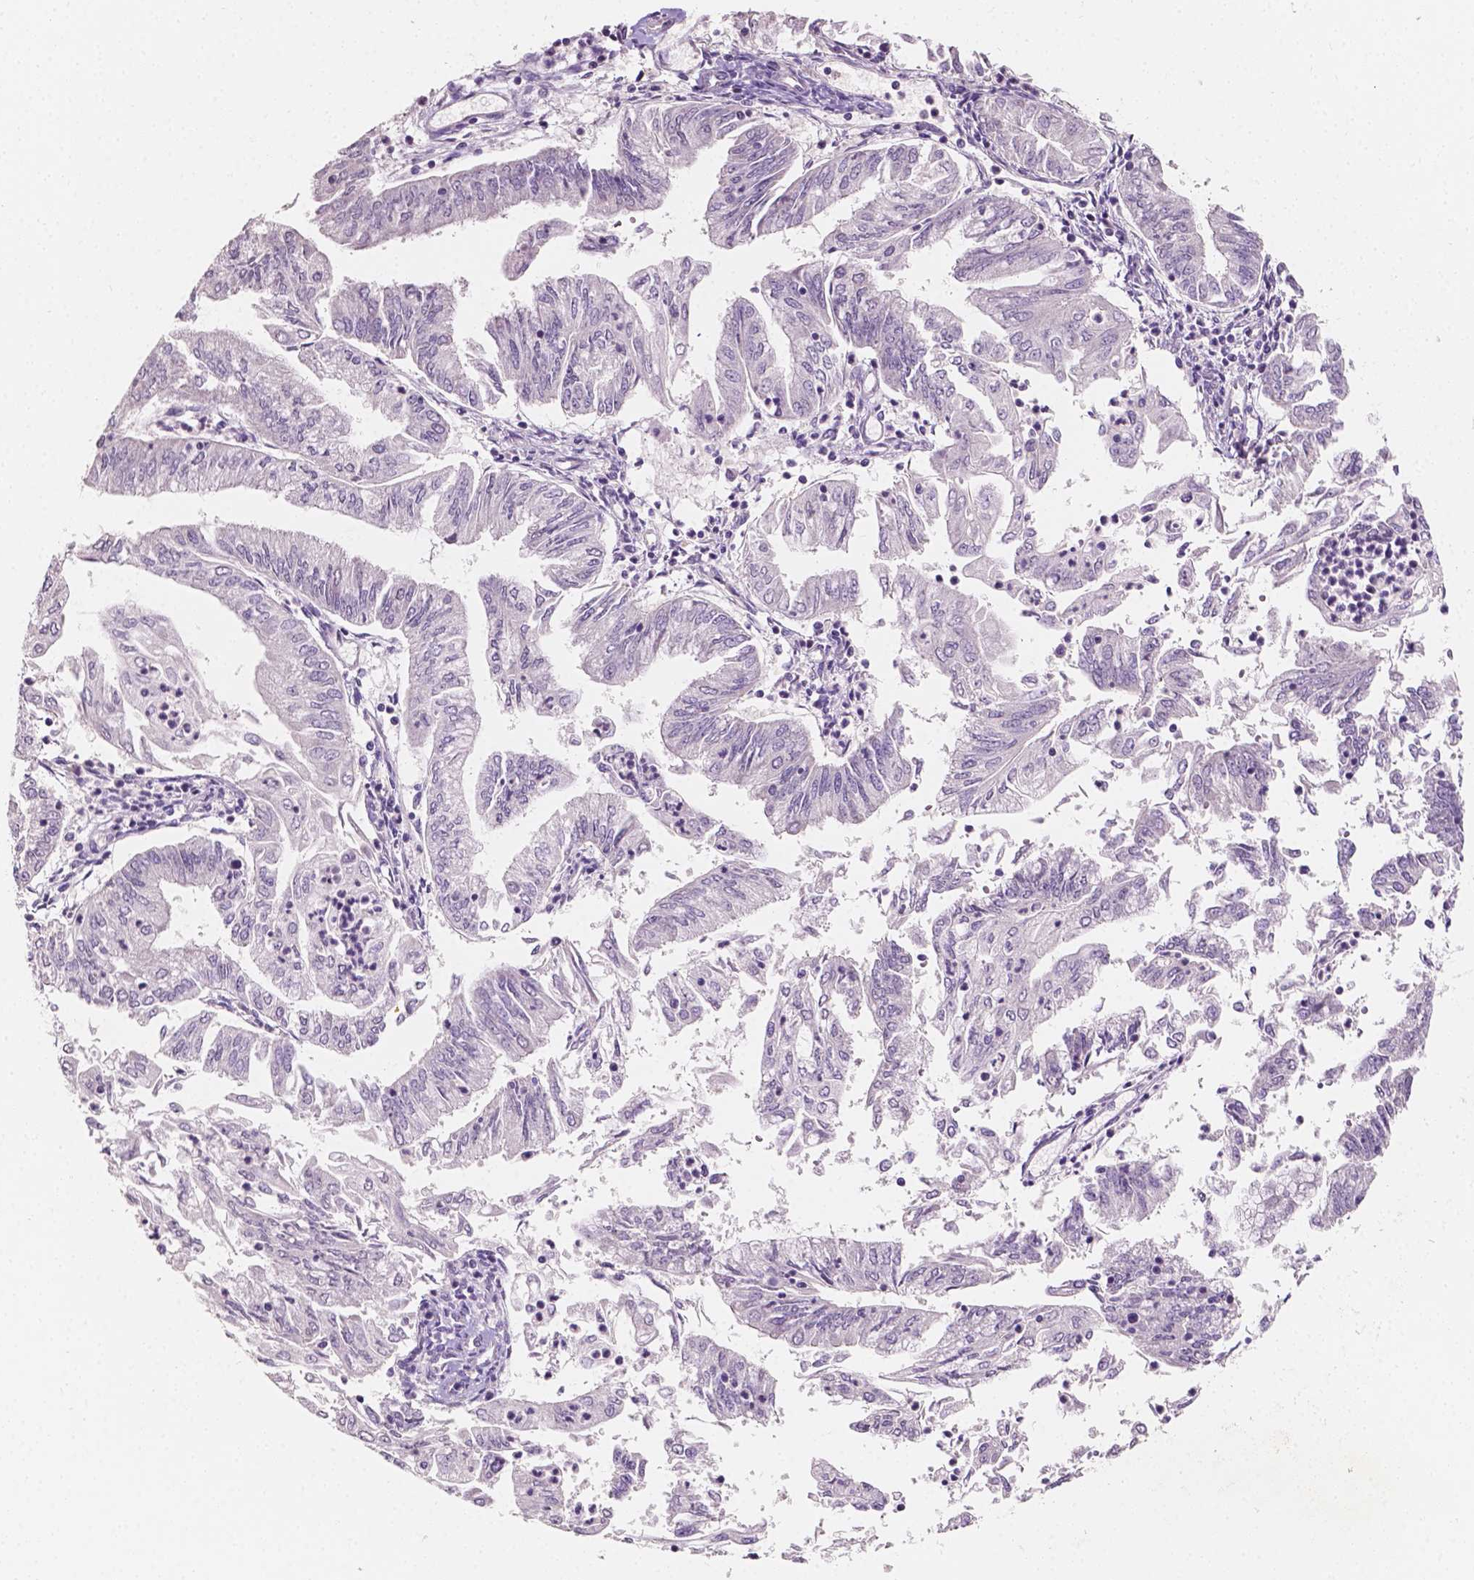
{"staining": {"intensity": "negative", "quantity": "none", "location": "none"}, "tissue": "endometrial cancer", "cell_type": "Tumor cells", "image_type": "cancer", "snomed": [{"axis": "morphology", "description": "Adenocarcinoma, NOS"}, {"axis": "topography", "description": "Endometrium"}], "caption": "Immunohistochemical staining of human adenocarcinoma (endometrial) demonstrates no significant staining in tumor cells. (Brightfield microscopy of DAB IHC at high magnification).", "gene": "TAL1", "patient": {"sex": "female", "age": 55}}